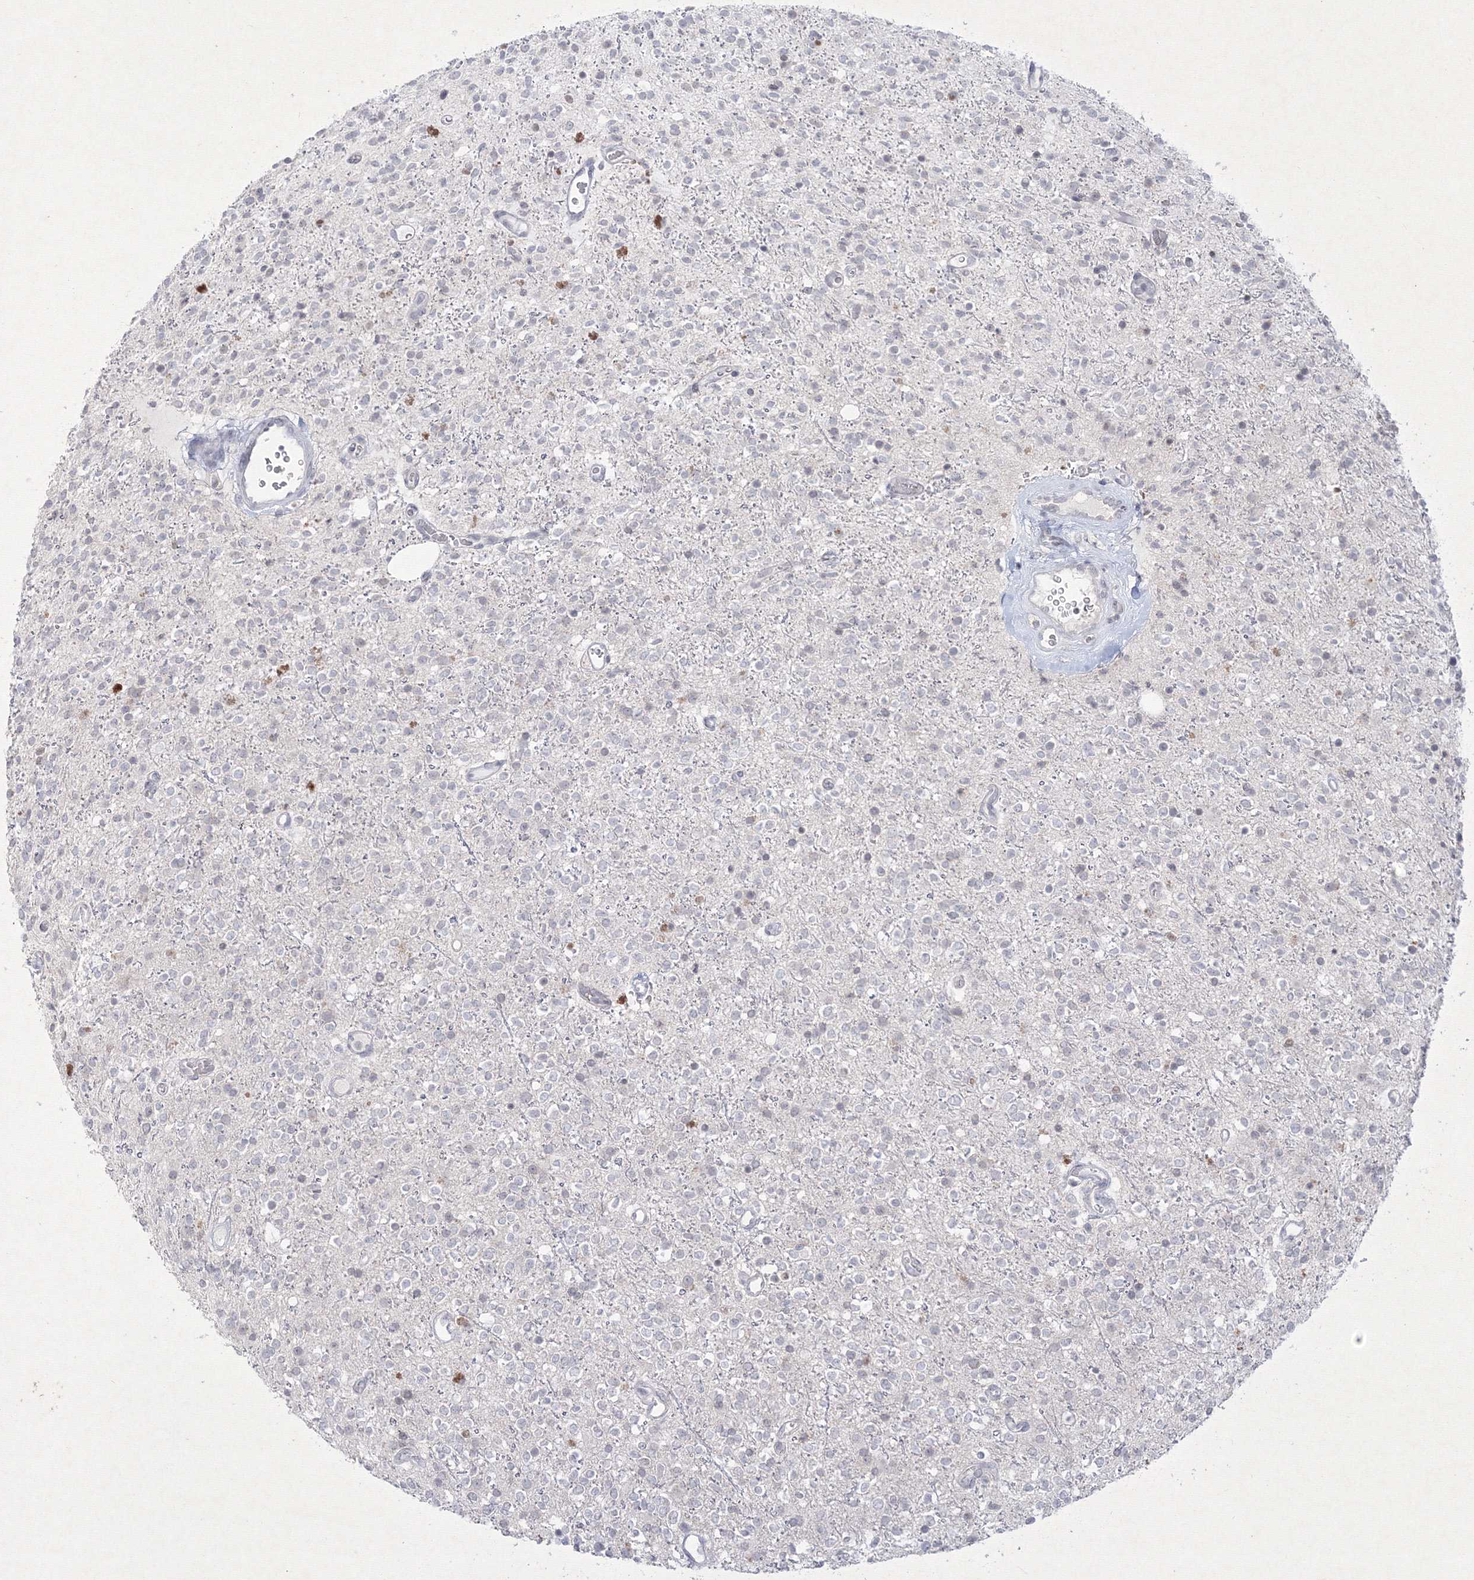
{"staining": {"intensity": "negative", "quantity": "none", "location": "none"}, "tissue": "glioma", "cell_type": "Tumor cells", "image_type": "cancer", "snomed": [{"axis": "morphology", "description": "Glioma, malignant, High grade"}, {"axis": "topography", "description": "Brain"}], "caption": "Malignant glioma (high-grade) was stained to show a protein in brown. There is no significant positivity in tumor cells.", "gene": "NXPE3", "patient": {"sex": "male", "age": 34}}